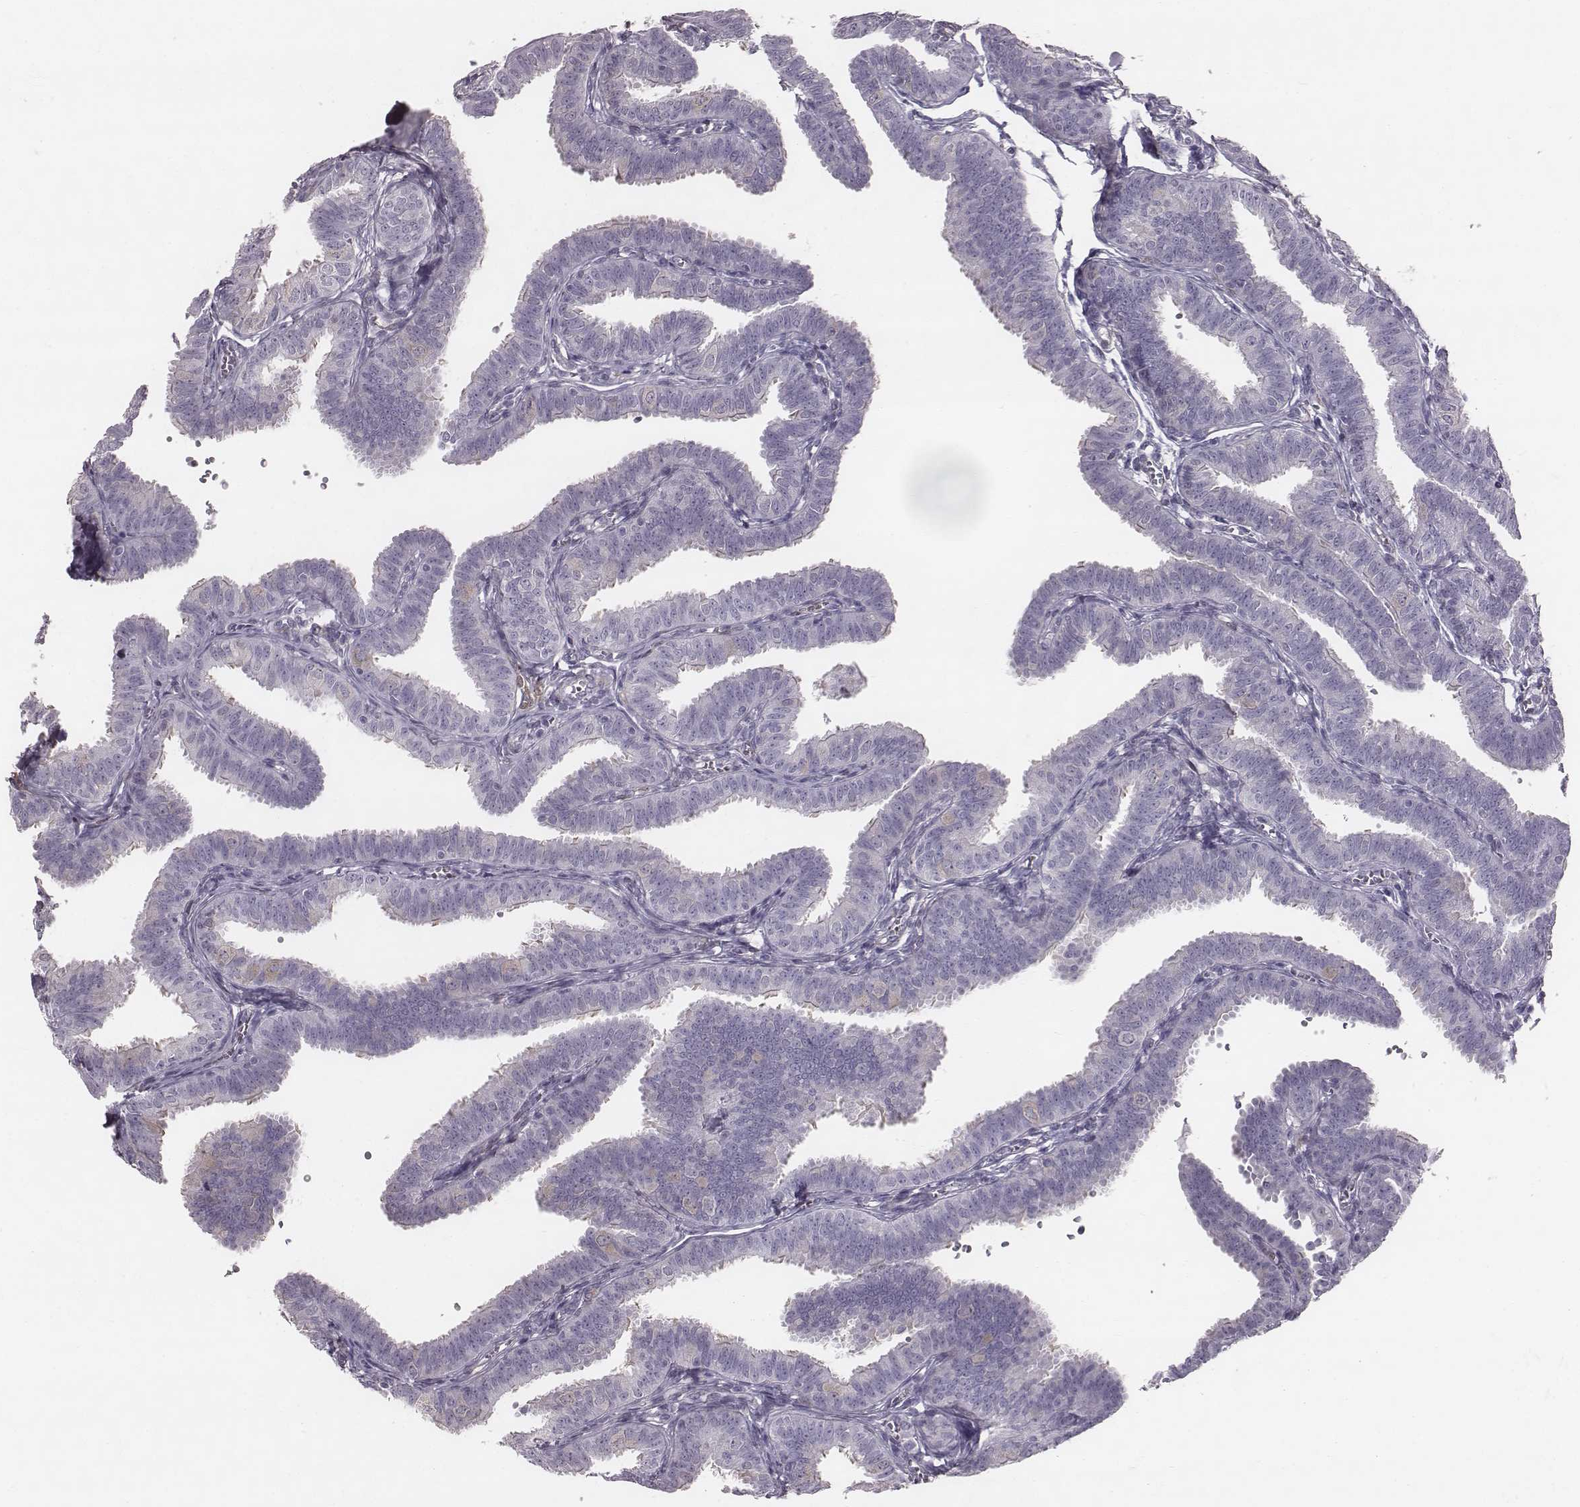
{"staining": {"intensity": "weak", "quantity": "<25%", "location": "cytoplasmic/membranous"}, "tissue": "fallopian tube", "cell_type": "Glandular cells", "image_type": "normal", "snomed": [{"axis": "morphology", "description": "Normal tissue, NOS"}, {"axis": "topography", "description": "Fallopian tube"}], "caption": "This micrograph is of unremarkable fallopian tube stained with immunohistochemistry (IHC) to label a protein in brown with the nuclei are counter-stained blue. There is no staining in glandular cells.", "gene": "ENSG00000284762", "patient": {"sex": "female", "age": 25}}